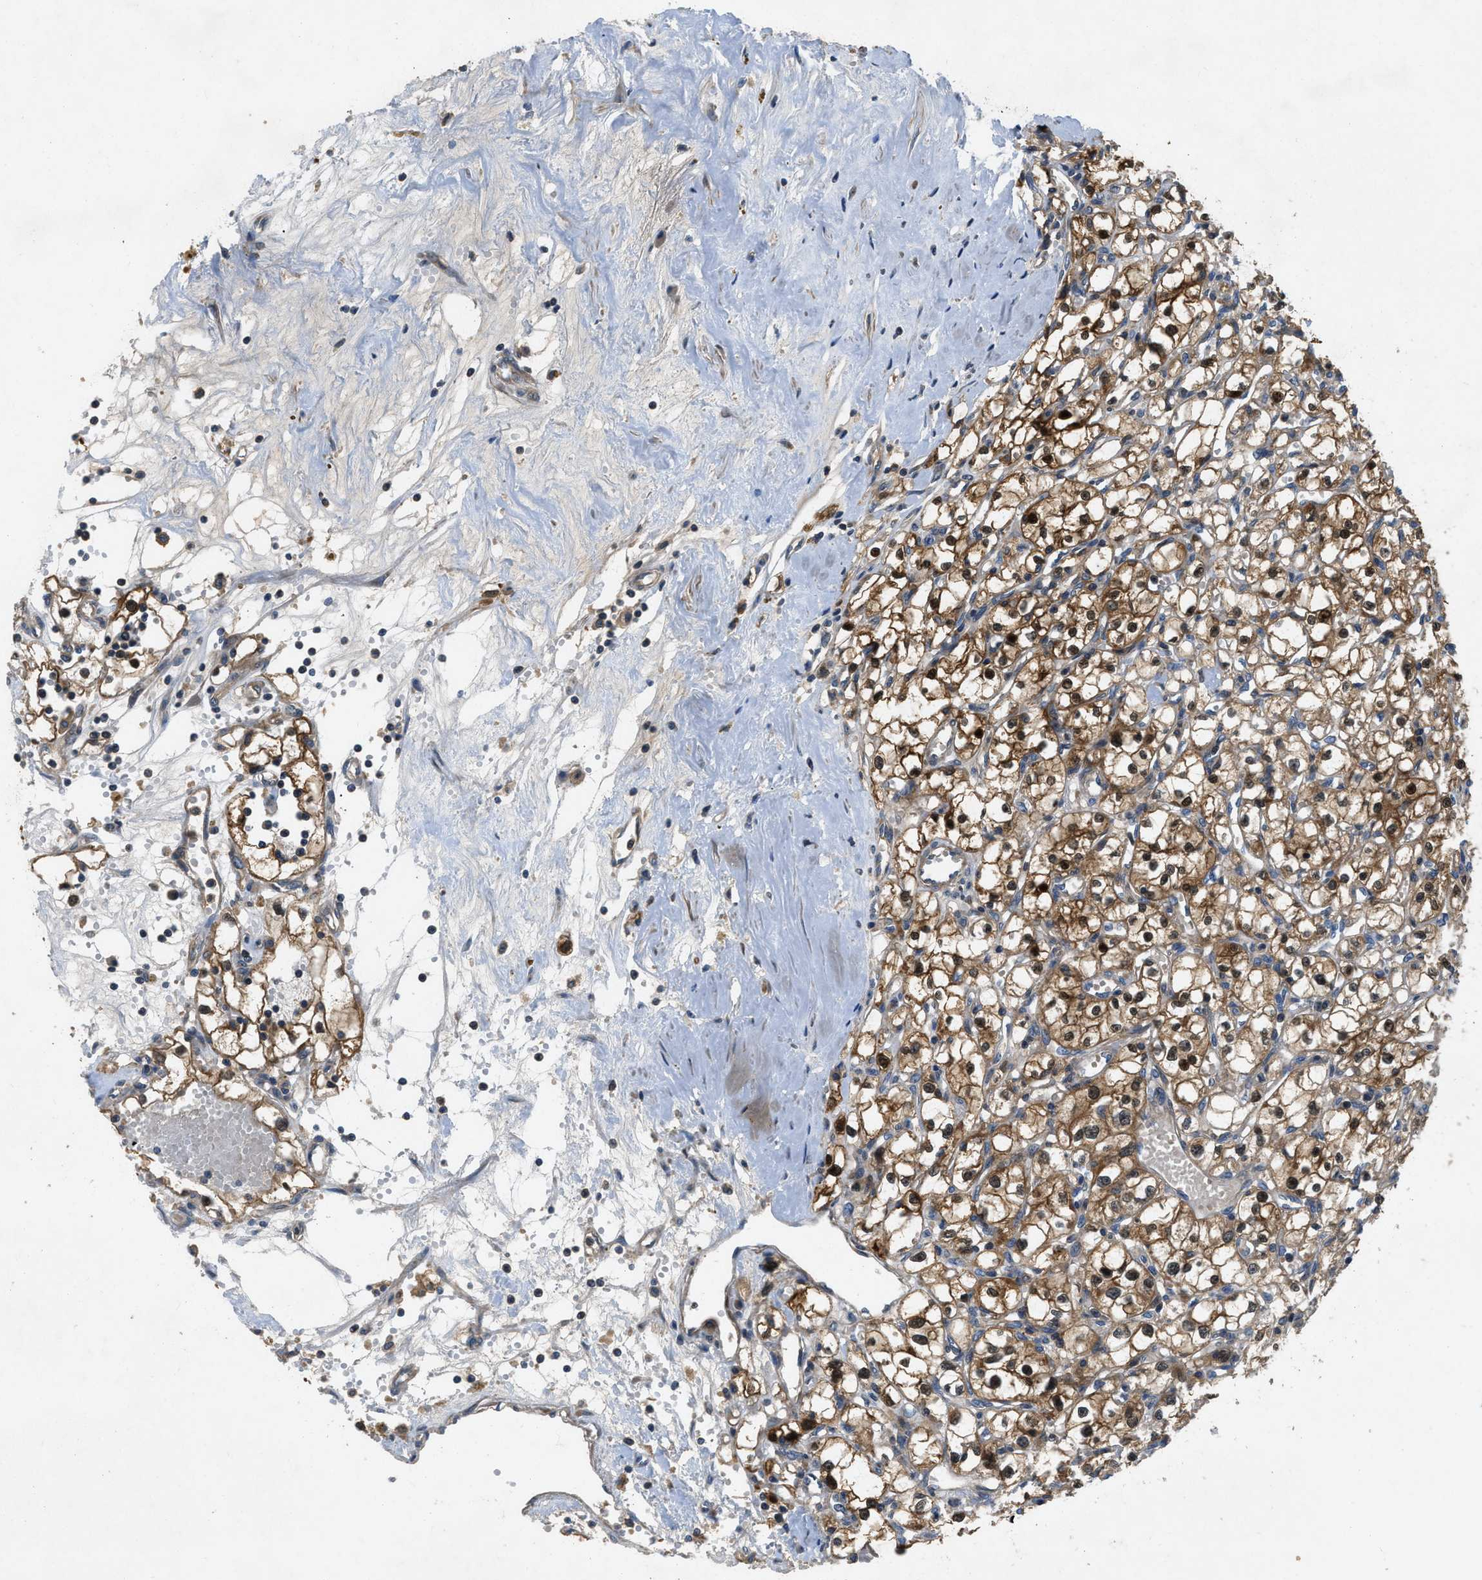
{"staining": {"intensity": "moderate", "quantity": "25%-75%", "location": "cytoplasmic/membranous,nuclear"}, "tissue": "renal cancer", "cell_type": "Tumor cells", "image_type": "cancer", "snomed": [{"axis": "morphology", "description": "Adenocarcinoma, NOS"}, {"axis": "topography", "description": "Kidney"}], "caption": "Protein analysis of renal adenocarcinoma tissue displays moderate cytoplasmic/membranous and nuclear staining in approximately 25%-75% of tumor cells. (DAB IHC, brown staining for protein, blue staining for nuclei).", "gene": "GPR31", "patient": {"sex": "male", "age": 56}}